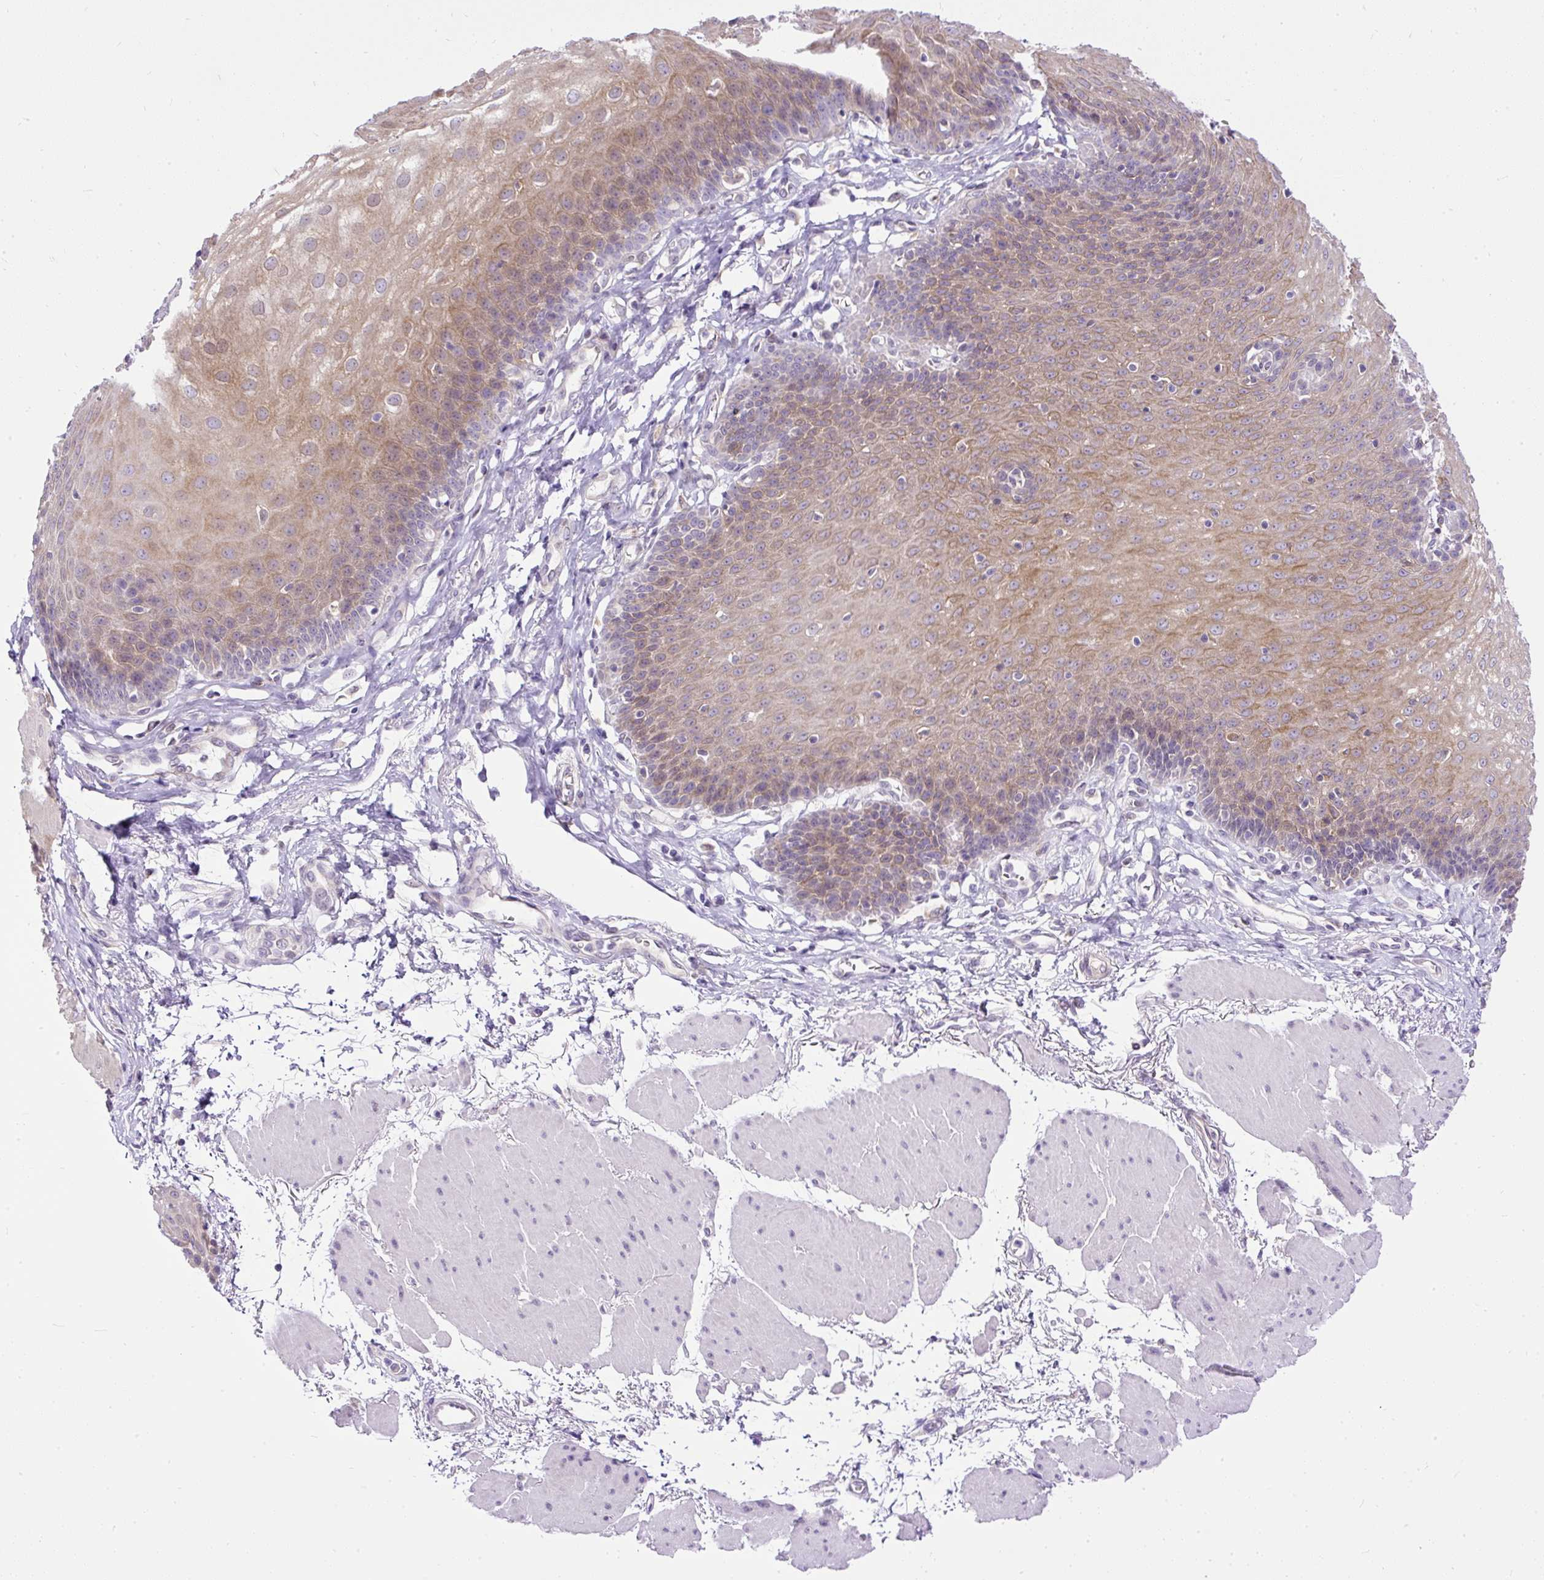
{"staining": {"intensity": "moderate", "quantity": "25%-75%", "location": "cytoplasmic/membranous"}, "tissue": "esophagus", "cell_type": "Squamous epithelial cells", "image_type": "normal", "snomed": [{"axis": "morphology", "description": "Normal tissue, NOS"}, {"axis": "topography", "description": "Esophagus"}], "caption": "Immunohistochemical staining of normal esophagus displays moderate cytoplasmic/membranous protein expression in about 25%-75% of squamous epithelial cells.", "gene": "AMFR", "patient": {"sex": "female", "age": 81}}